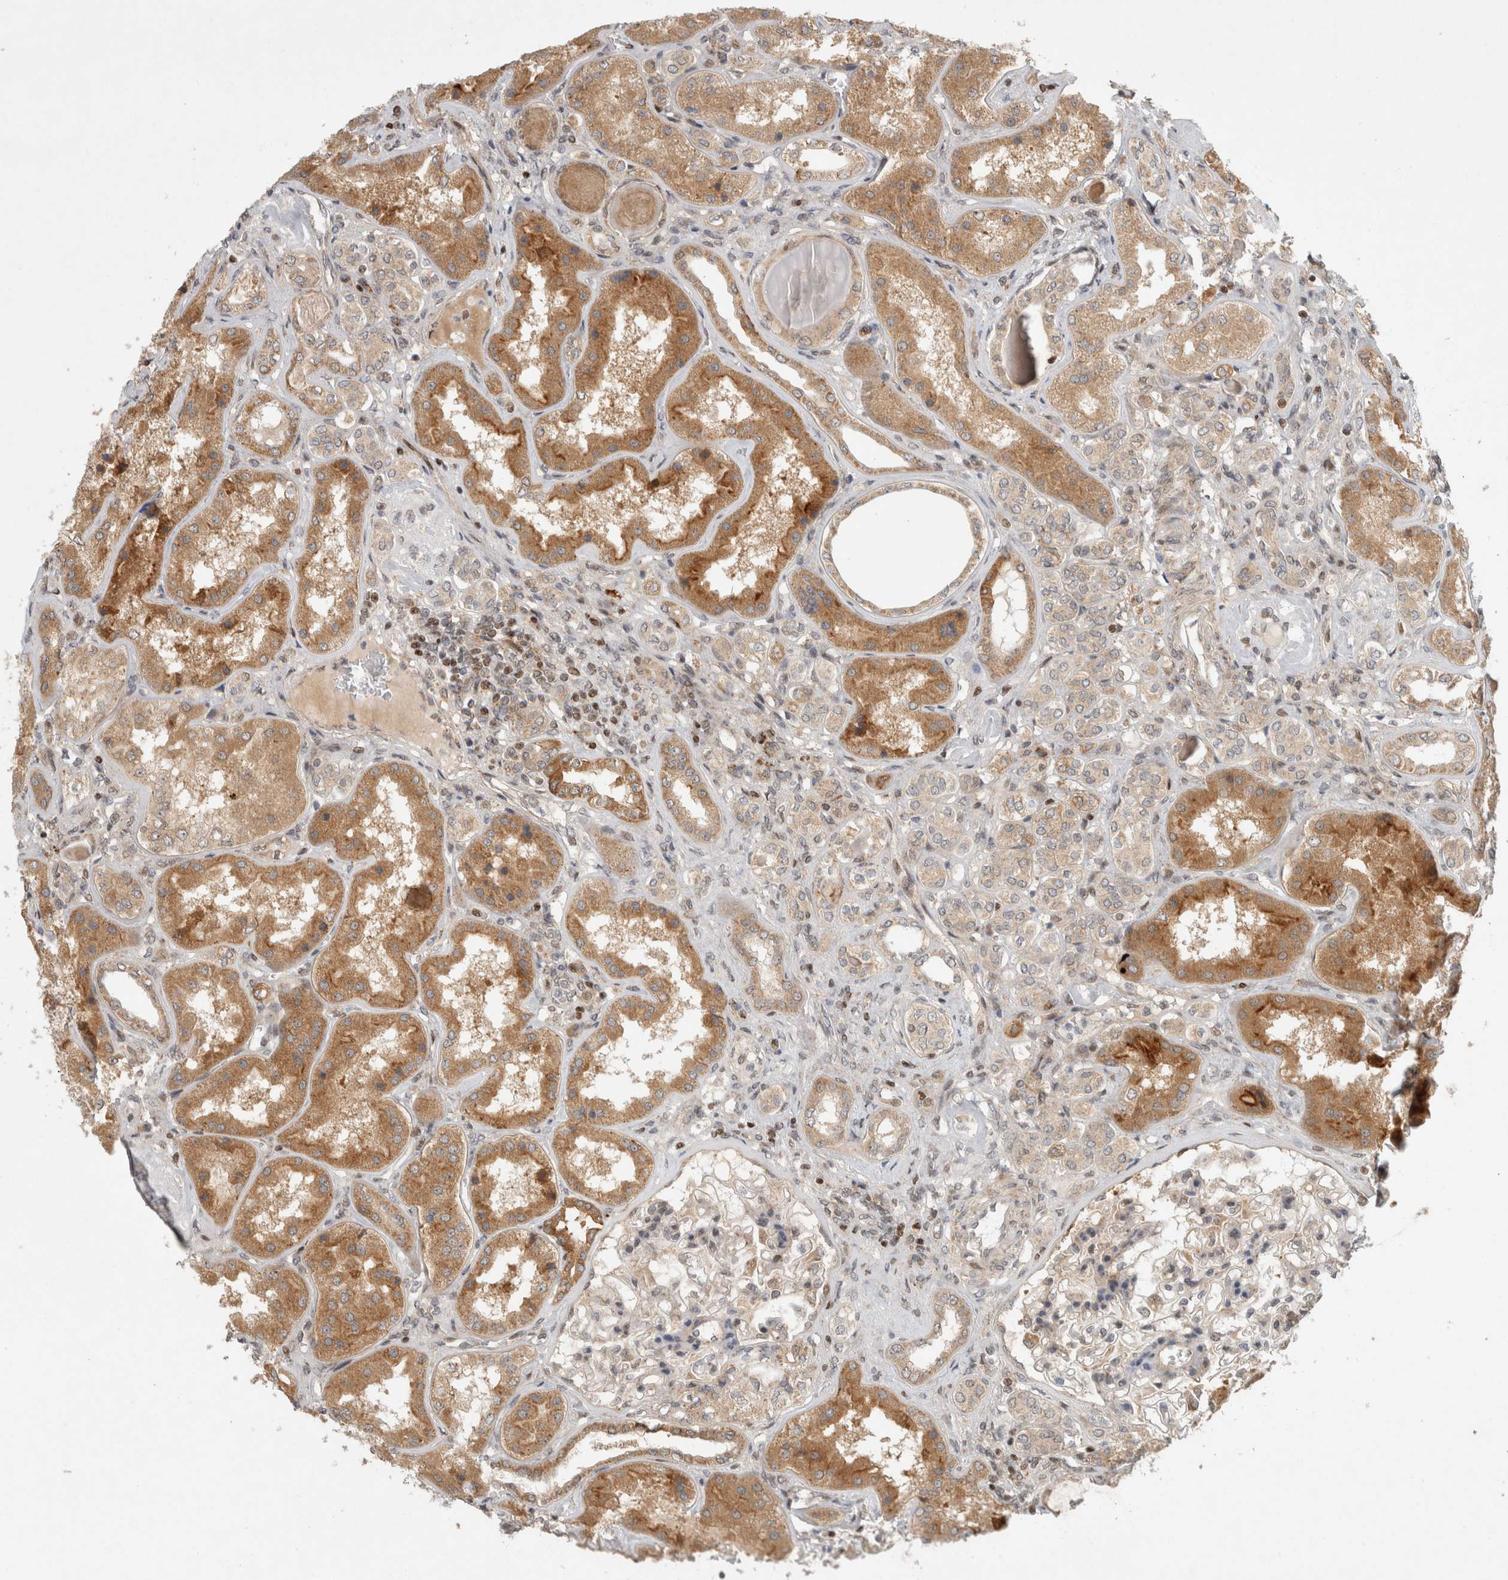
{"staining": {"intensity": "weak", "quantity": "25%-75%", "location": "cytoplasmic/membranous,nuclear"}, "tissue": "kidney", "cell_type": "Cells in glomeruli", "image_type": "normal", "snomed": [{"axis": "morphology", "description": "Normal tissue, NOS"}, {"axis": "topography", "description": "Kidney"}], "caption": "Weak cytoplasmic/membranous,nuclear protein expression is present in approximately 25%-75% of cells in glomeruli in kidney. (Brightfield microscopy of DAB IHC at high magnification).", "gene": "KDM8", "patient": {"sex": "female", "age": 56}}